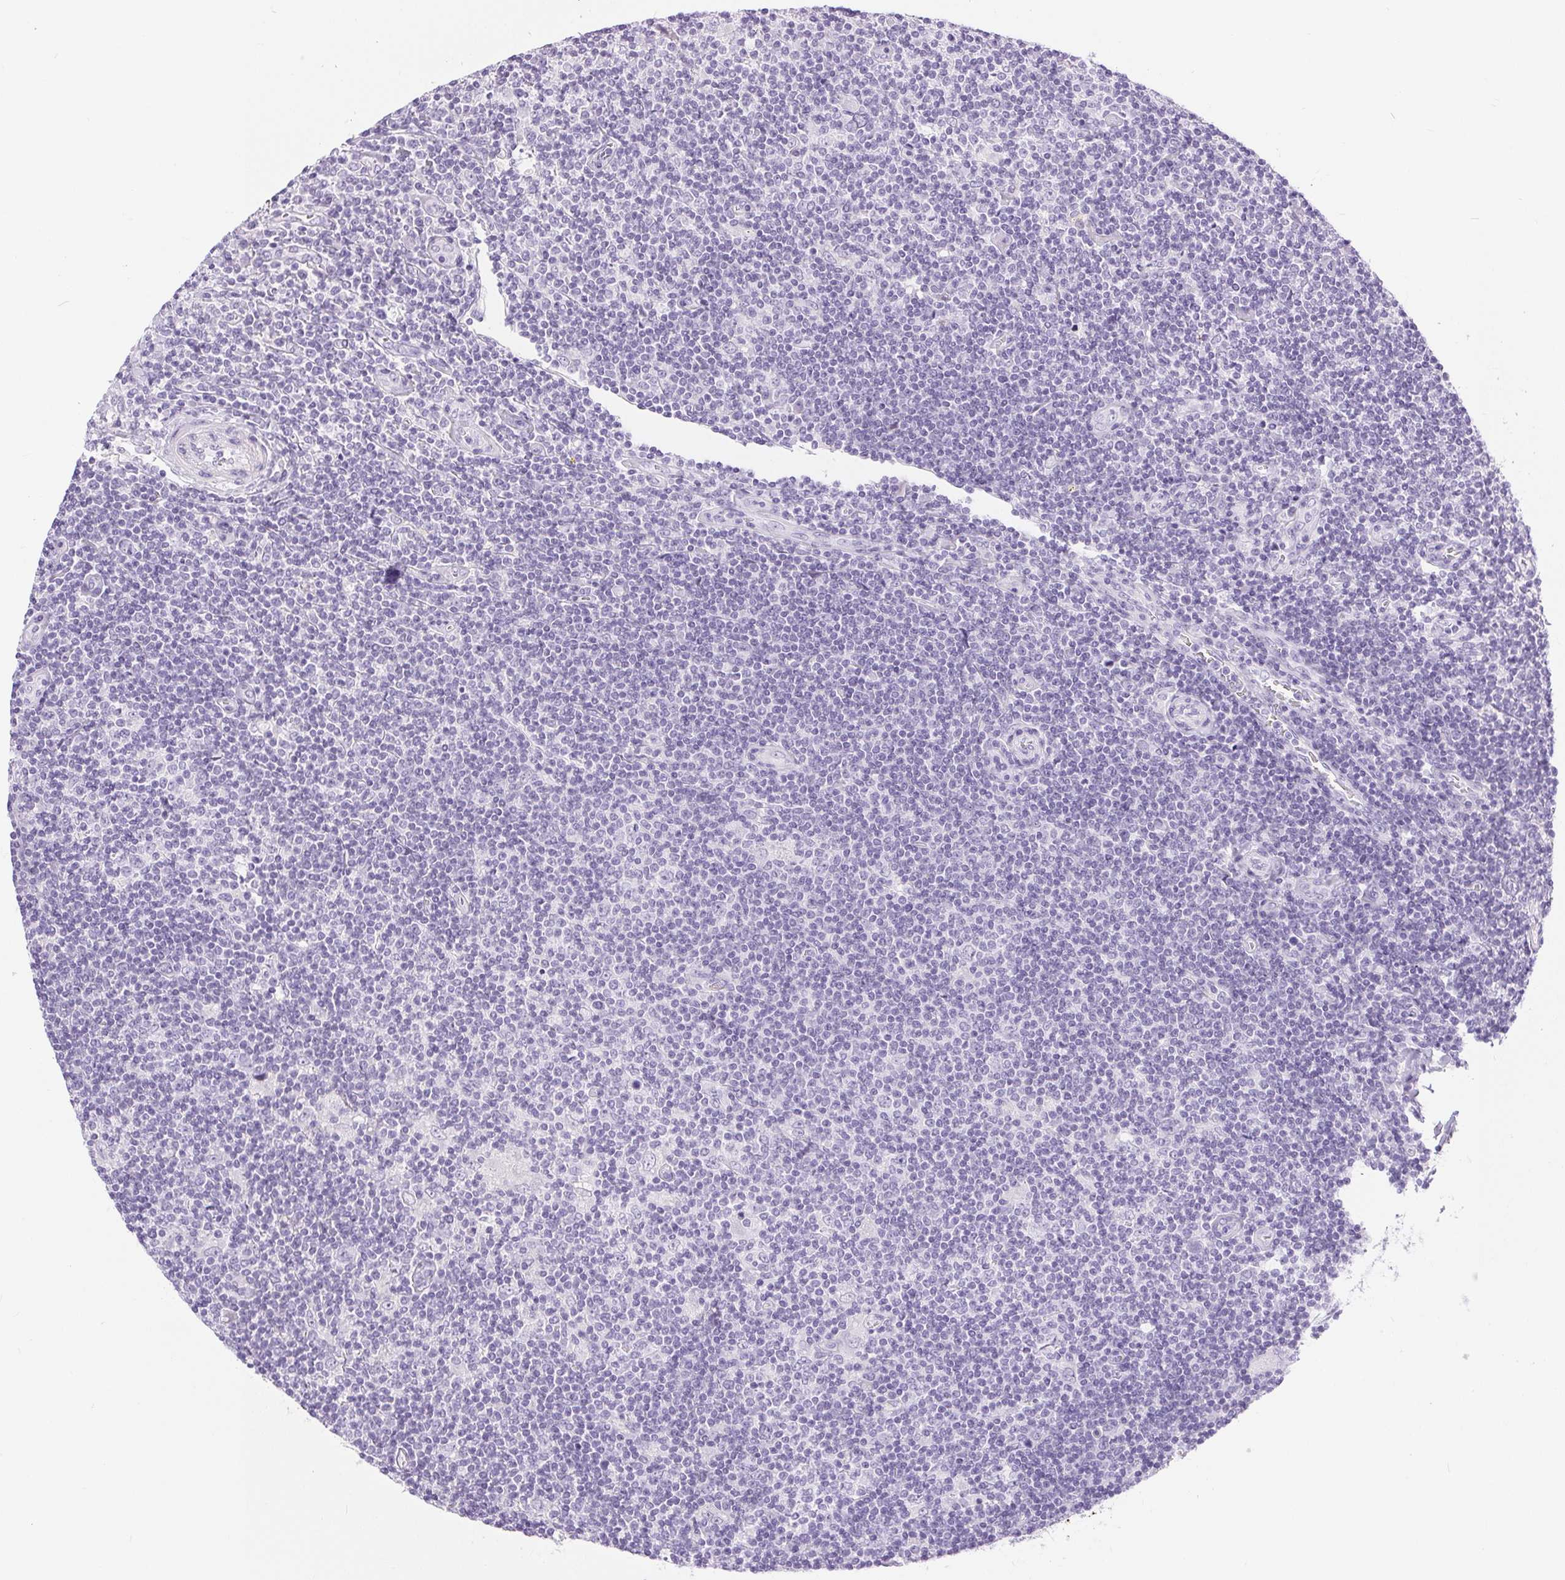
{"staining": {"intensity": "negative", "quantity": "none", "location": "none"}, "tissue": "lymphoma", "cell_type": "Tumor cells", "image_type": "cancer", "snomed": [{"axis": "morphology", "description": "Hodgkin's disease, NOS"}, {"axis": "topography", "description": "Lymph node"}], "caption": "High power microscopy image of an IHC photomicrograph of Hodgkin's disease, revealing no significant staining in tumor cells.", "gene": "XDH", "patient": {"sex": "male", "age": 40}}